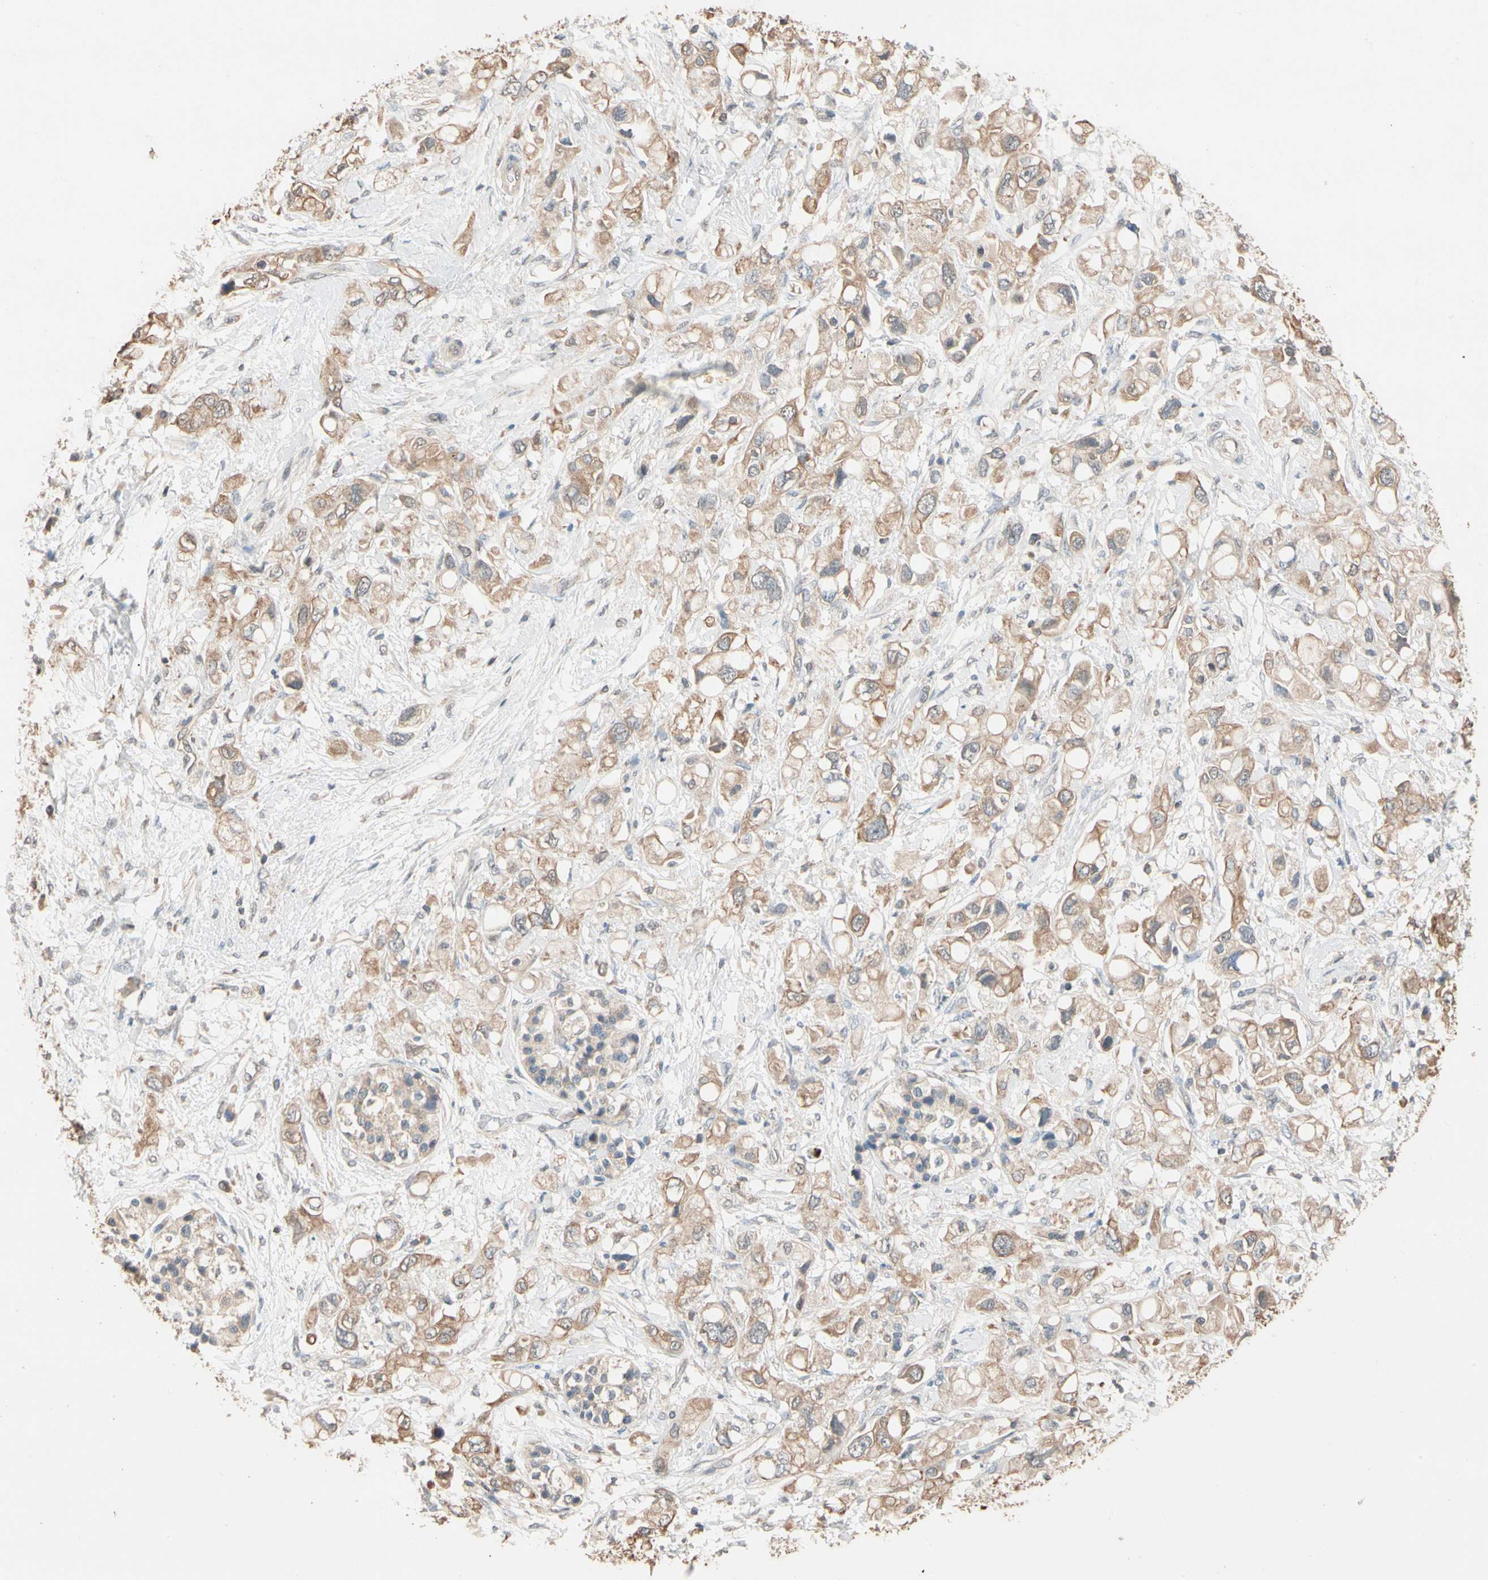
{"staining": {"intensity": "moderate", "quantity": ">75%", "location": "cytoplasmic/membranous"}, "tissue": "pancreatic cancer", "cell_type": "Tumor cells", "image_type": "cancer", "snomed": [{"axis": "morphology", "description": "Adenocarcinoma, NOS"}, {"axis": "topography", "description": "Pancreas"}], "caption": "Pancreatic cancer stained for a protein (brown) demonstrates moderate cytoplasmic/membranous positive positivity in about >75% of tumor cells.", "gene": "MAP3K7", "patient": {"sex": "female", "age": 56}}